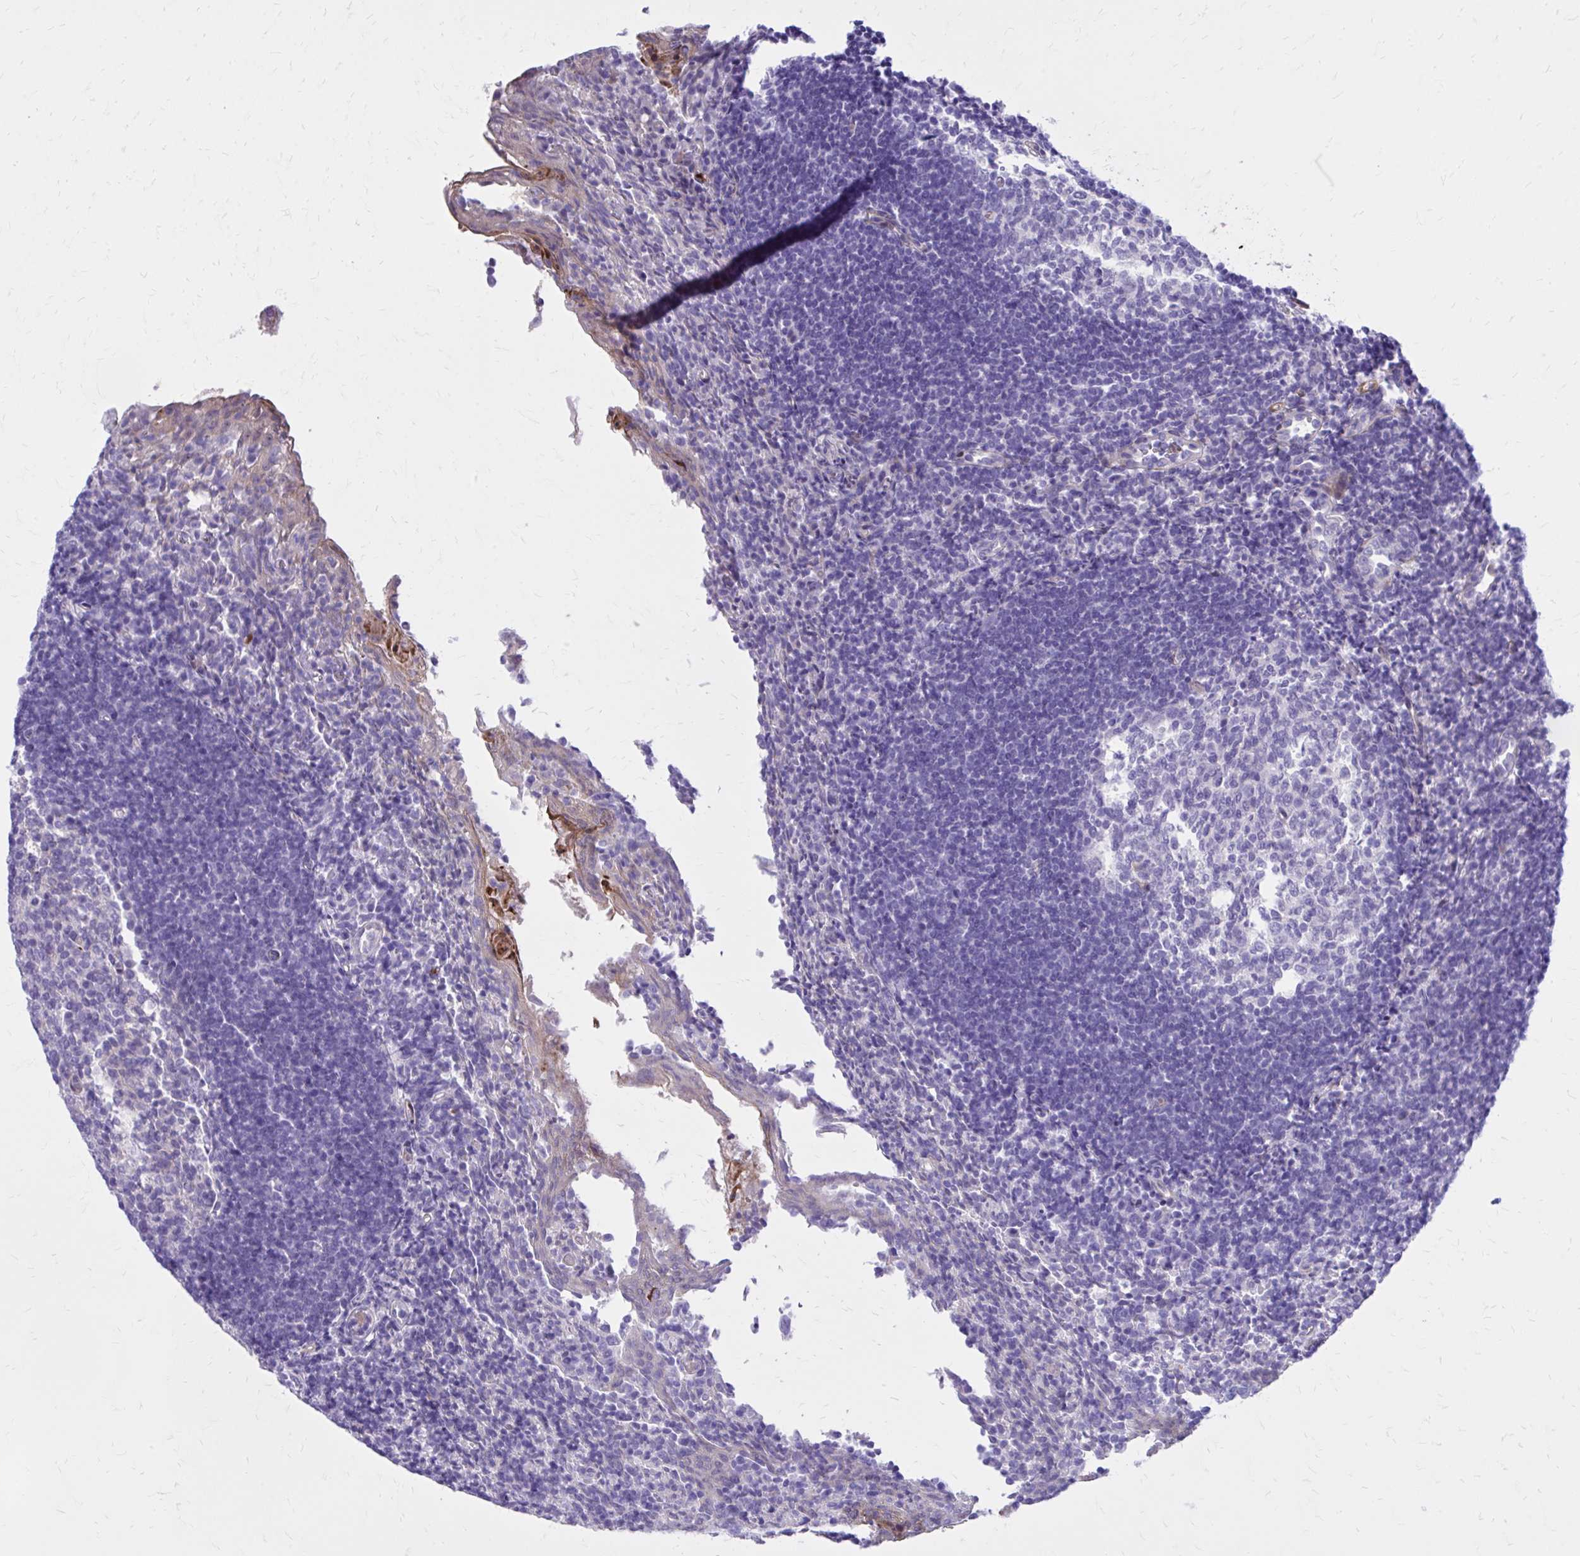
{"staining": {"intensity": "negative", "quantity": "none", "location": "none"}, "tissue": "tonsil", "cell_type": "Germinal center cells", "image_type": "normal", "snomed": [{"axis": "morphology", "description": "Normal tissue, NOS"}, {"axis": "topography", "description": "Tonsil"}], "caption": "Immunohistochemistry (IHC) of benign human tonsil displays no positivity in germinal center cells.", "gene": "ADAMTSL1", "patient": {"sex": "female", "age": 10}}